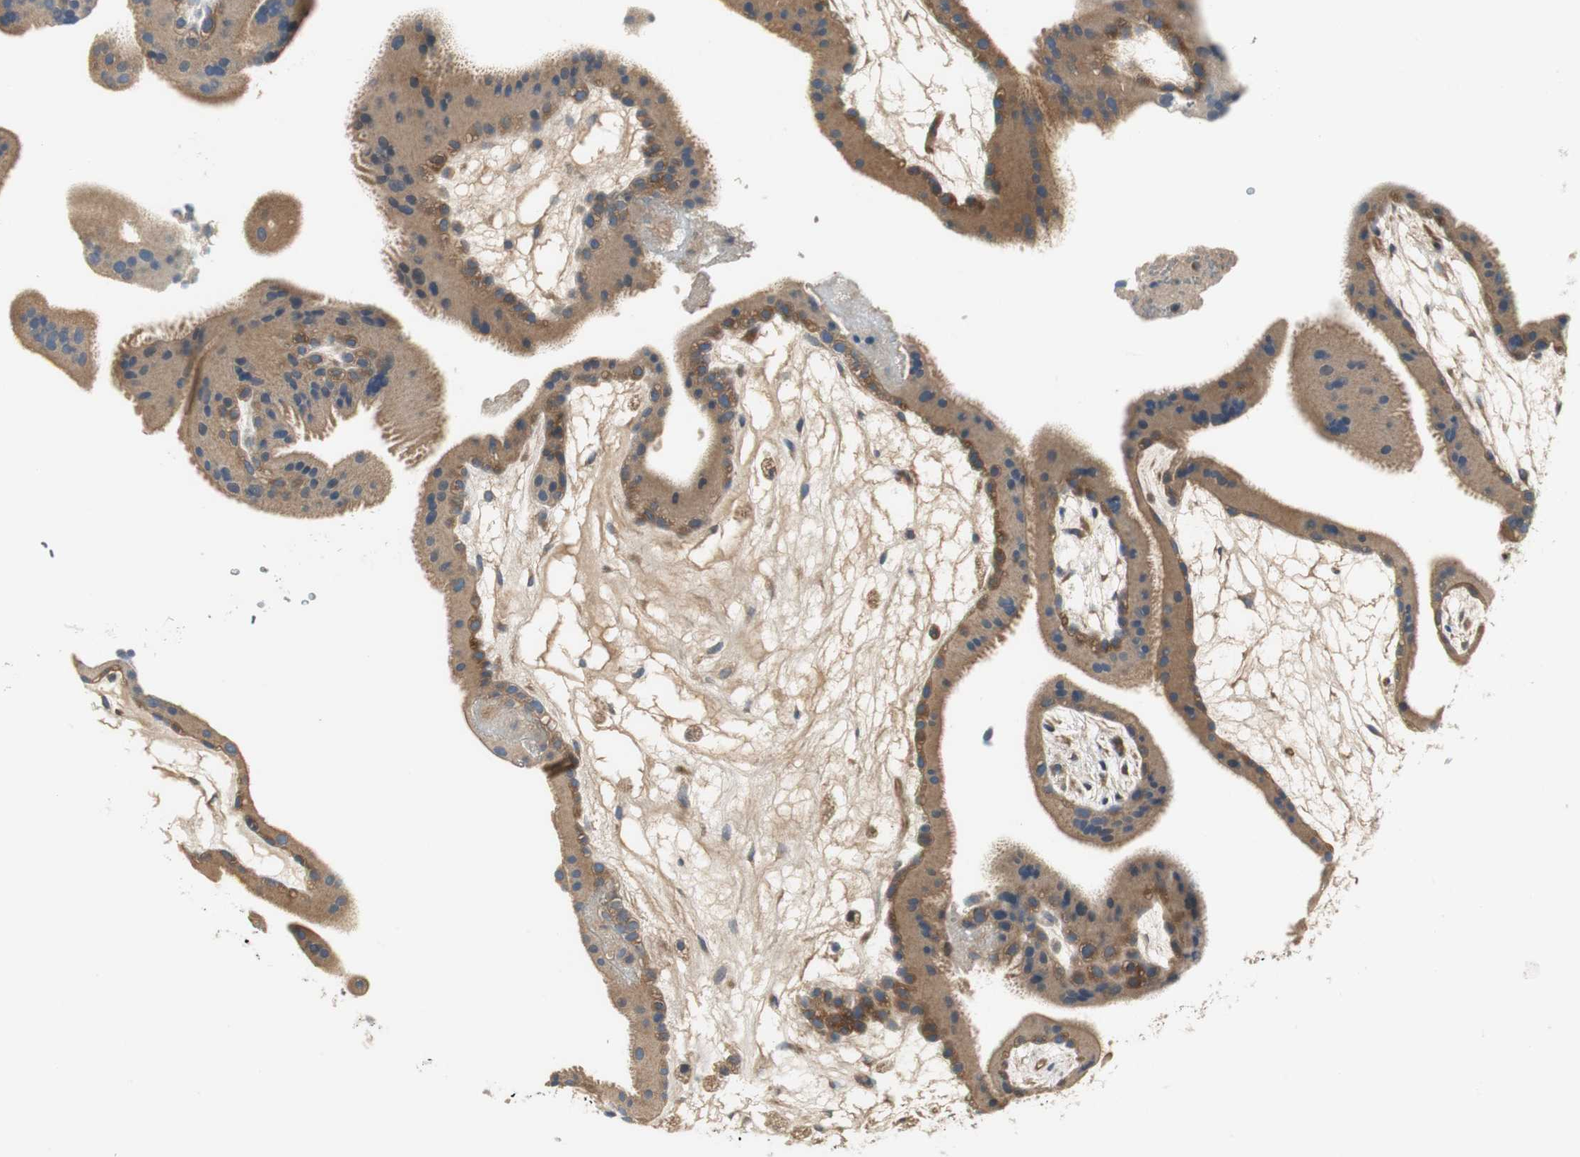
{"staining": {"intensity": "moderate", "quantity": ">75%", "location": "cytoplasmic/membranous"}, "tissue": "placenta", "cell_type": "Decidual cells", "image_type": "normal", "snomed": [{"axis": "morphology", "description": "Normal tissue, NOS"}, {"axis": "topography", "description": "Placenta"}], "caption": "Decidual cells reveal medium levels of moderate cytoplasmic/membranous staining in approximately >75% of cells in normal human placenta. (IHC, brightfield microscopy, high magnification).", "gene": "PRKAA1", "patient": {"sex": "female", "age": 19}}